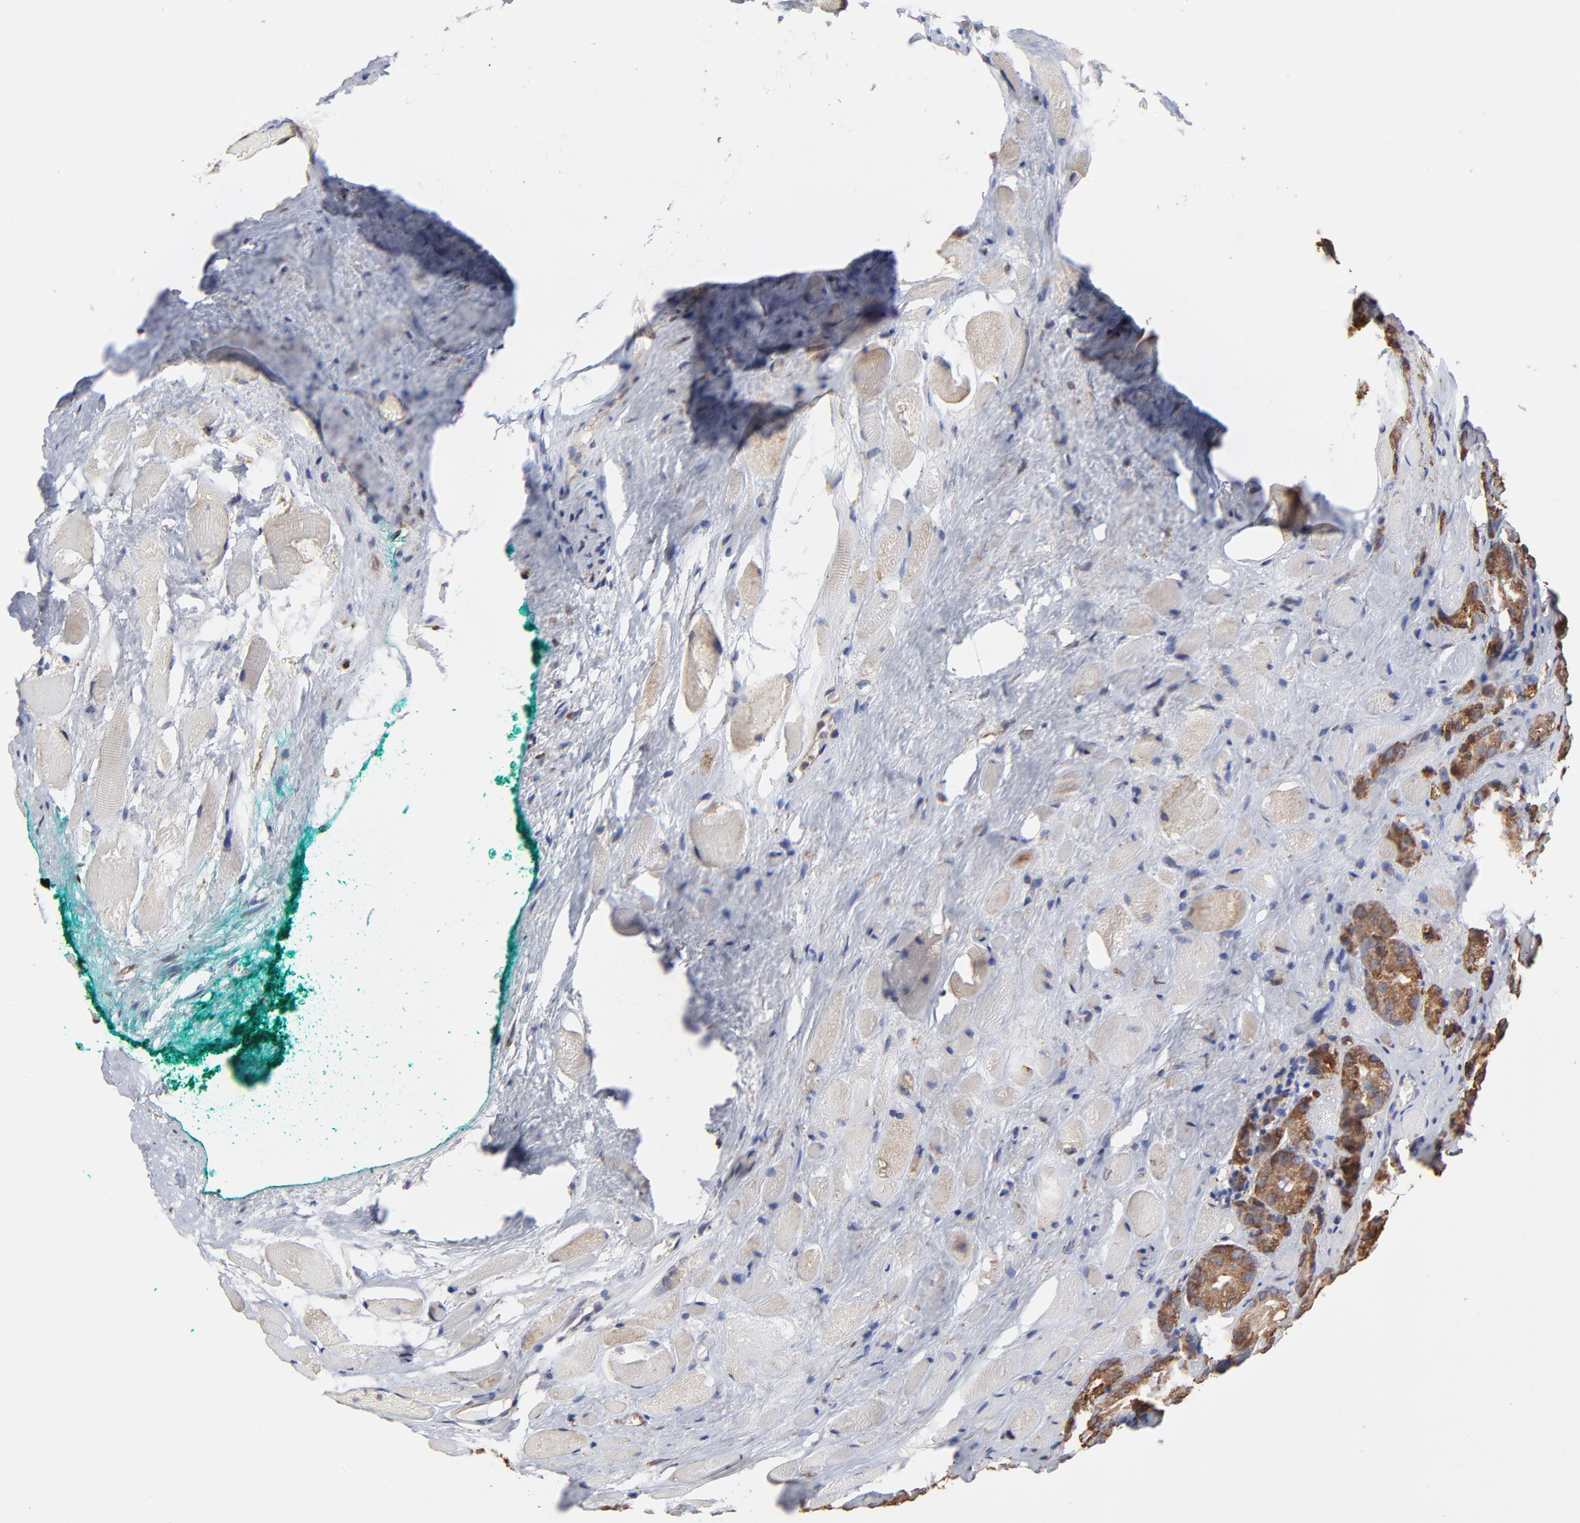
{"staining": {"intensity": "weak", "quantity": ">75%", "location": "cytoplasmic/membranous"}, "tissue": "prostate cancer", "cell_type": "Tumor cells", "image_type": "cancer", "snomed": [{"axis": "morphology", "description": "Adenocarcinoma, Medium grade"}, {"axis": "topography", "description": "Prostate"}], "caption": "A low amount of weak cytoplasmic/membranous positivity is seen in approximately >75% of tumor cells in prostate cancer (adenocarcinoma (medium-grade)) tissue.", "gene": "LMAN1", "patient": {"sex": "male", "age": 60}}